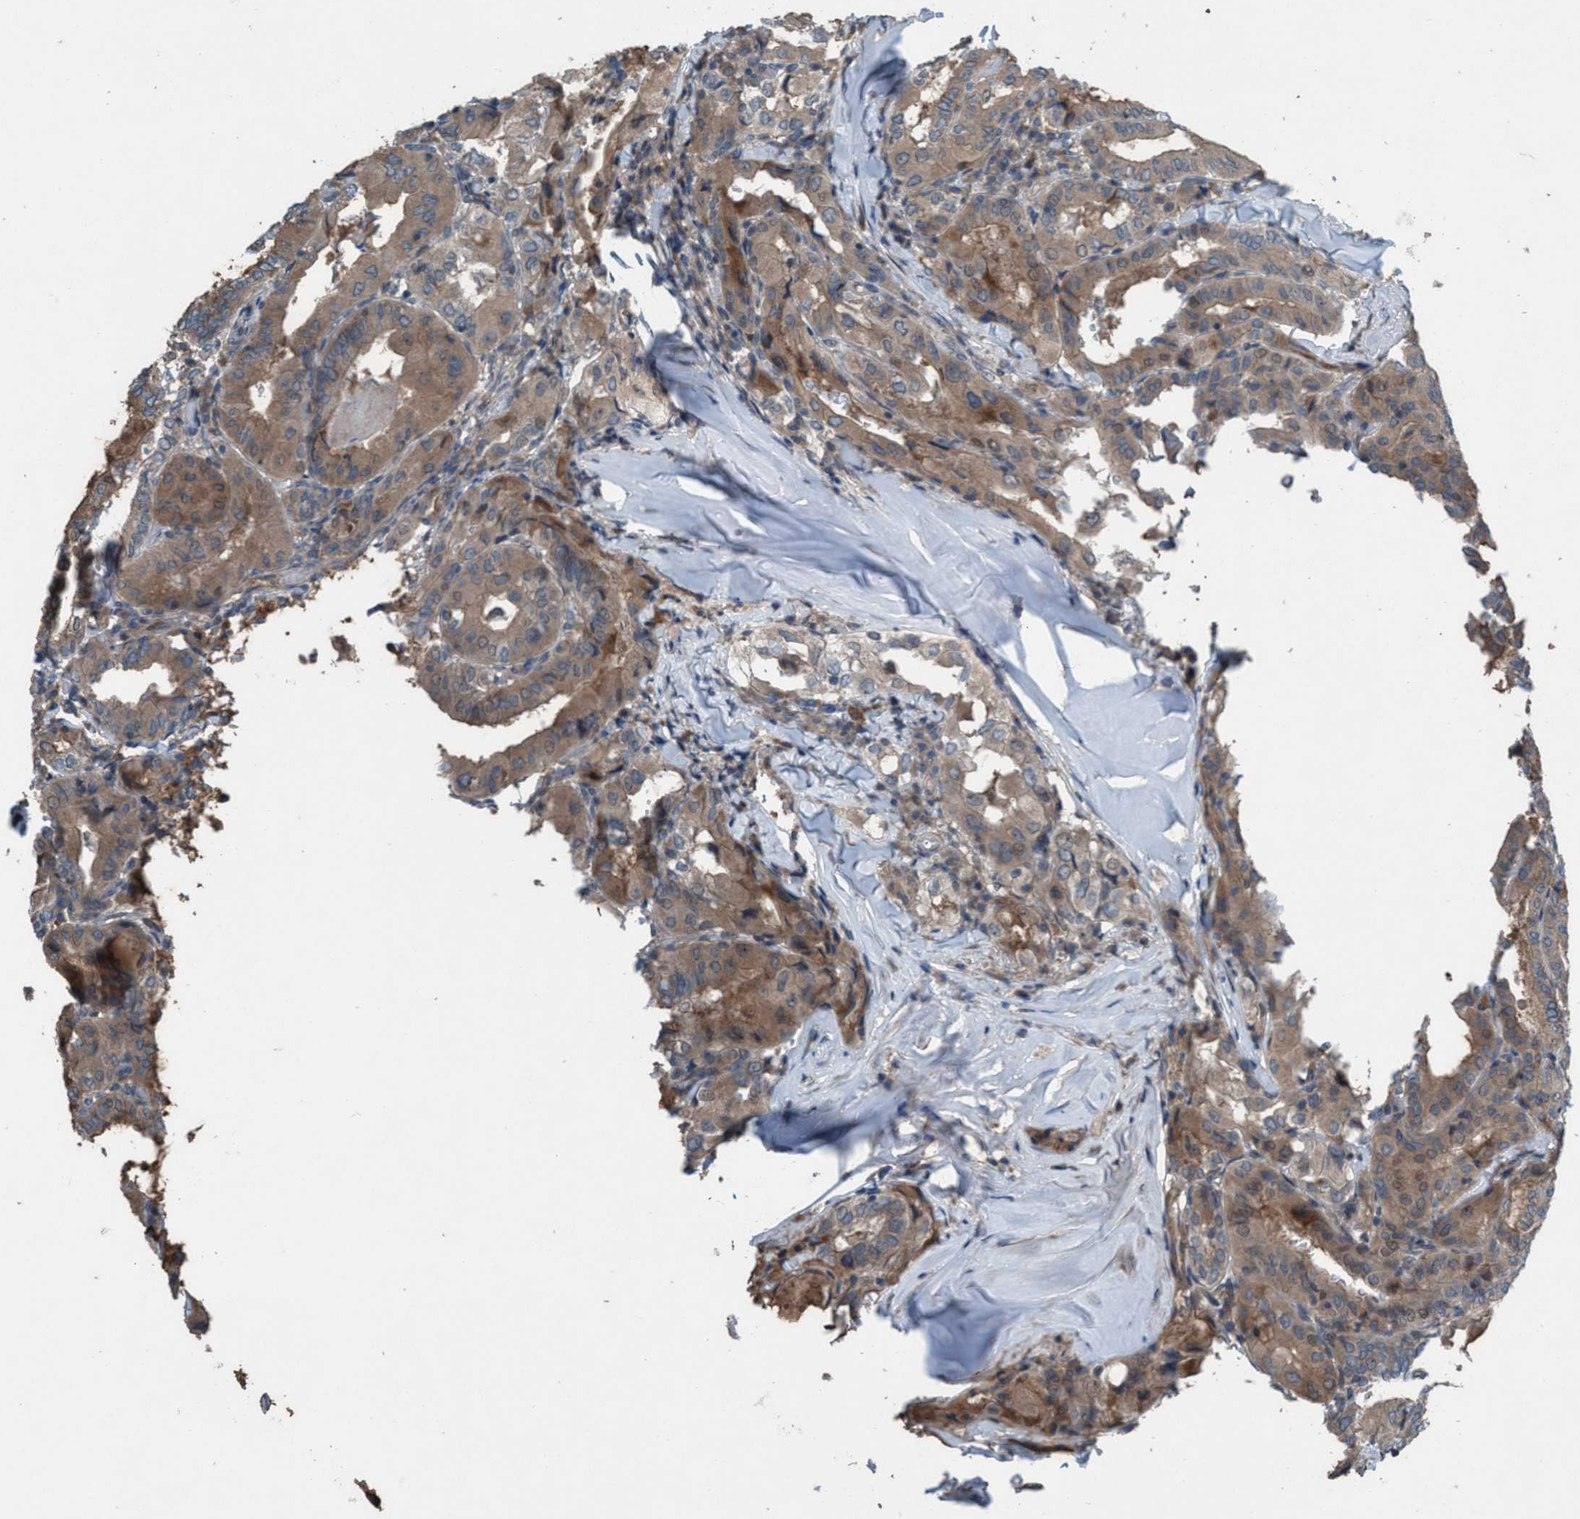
{"staining": {"intensity": "moderate", "quantity": ">75%", "location": "cytoplasmic/membranous"}, "tissue": "thyroid cancer", "cell_type": "Tumor cells", "image_type": "cancer", "snomed": [{"axis": "morphology", "description": "Papillary adenocarcinoma, NOS"}, {"axis": "topography", "description": "Thyroid gland"}], "caption": "There is medium levels of moderate cytoplasmic/membranous expression in tumor cells of thyroid papillary adenocarcinoma, as demonstrated by immunohistochemical staining (brown color).", "gene": "NISCH", "patient": {"sex": "female", "age": 42}}